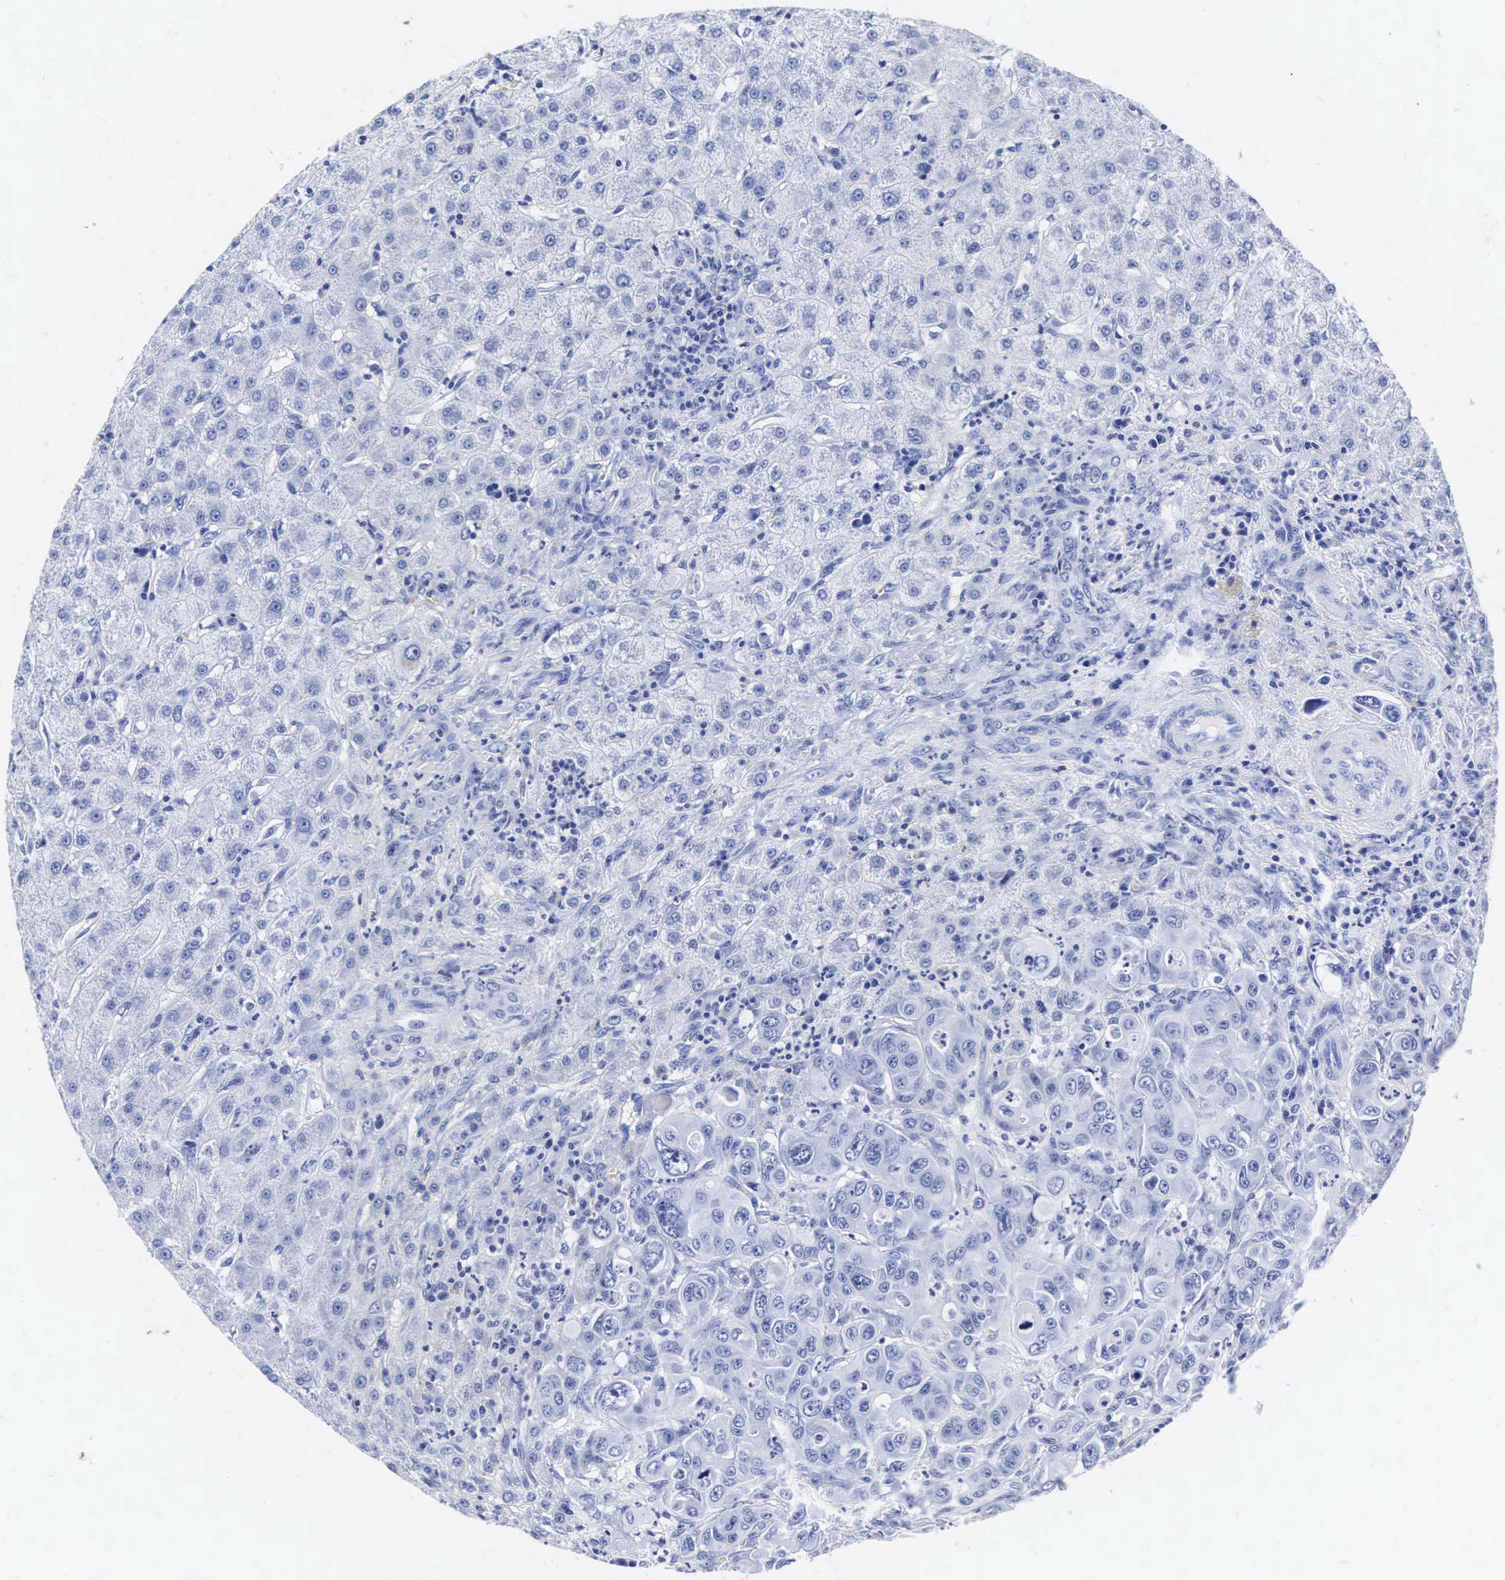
{"staining": {"intensity": "negative", "quantity": "none", "location": "none"}, "tissue": "liver", "cell_type": "Cholangiocytes", "image_type": "normal", "snomed": [{"axis": "morphology", "description": "Normal tissue, NOS"}, {"axis": "topography", "description": "Liver"}], "caption": "Human liver stained for a protein using IHC shows no positivity in cholangiocytes.", "gene": "INS", "patient": {"sex": "female", "age": 79}}